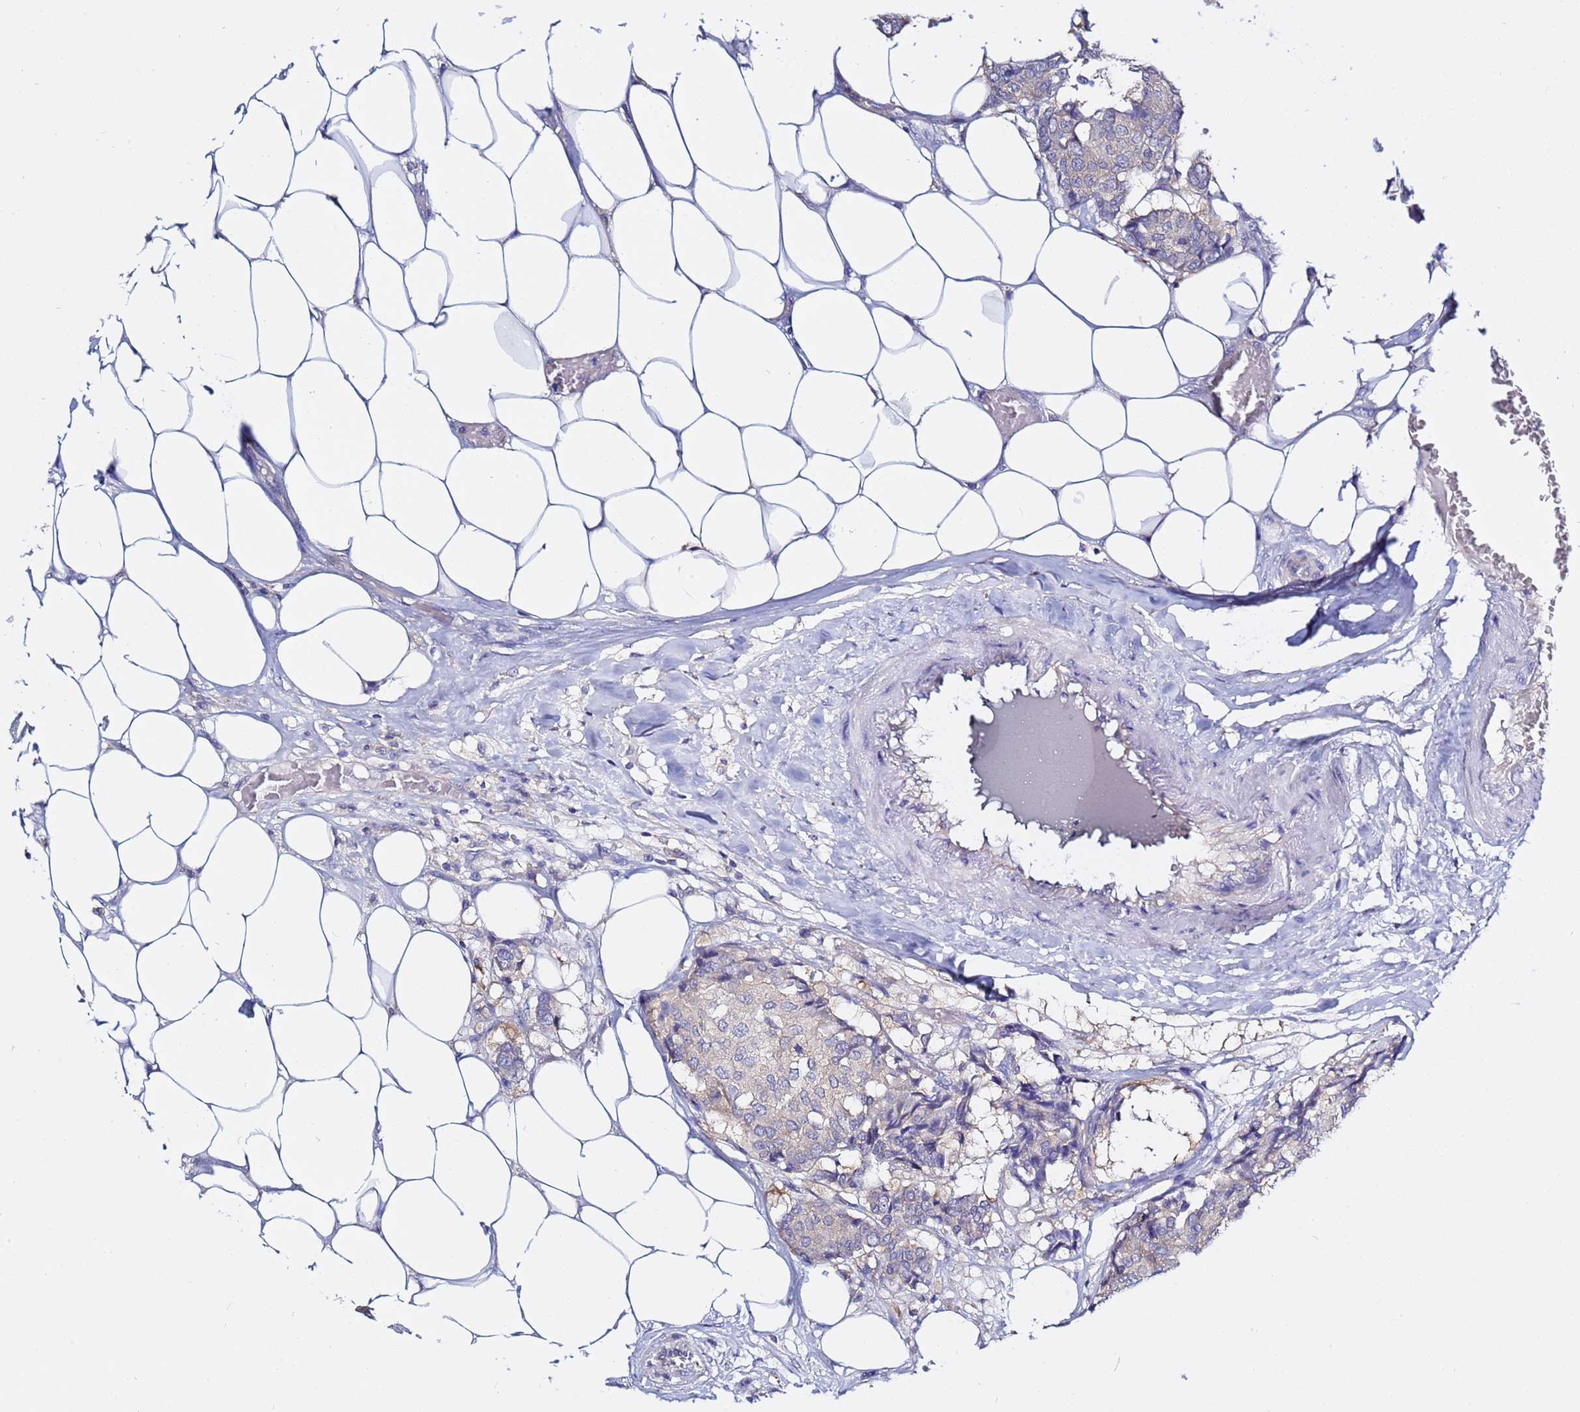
{"staining": {"intensity": "negative", "quantity": "none", "location": "none"}, "tissue": "breast cancer", "cell_type": "Tumor cells", "image_type": "cancer", "snomed": [{"axis": "morphology", "description": "Duct carcinoma"}, {"axis": "topography", "description": "Breast"}], "caption": "The photomicrograph exhibits no significant expression in tumor cells of breast intraductal carcinoma.", "gene": "LENG1", "patient": {"sex": "female", "age": 75}}